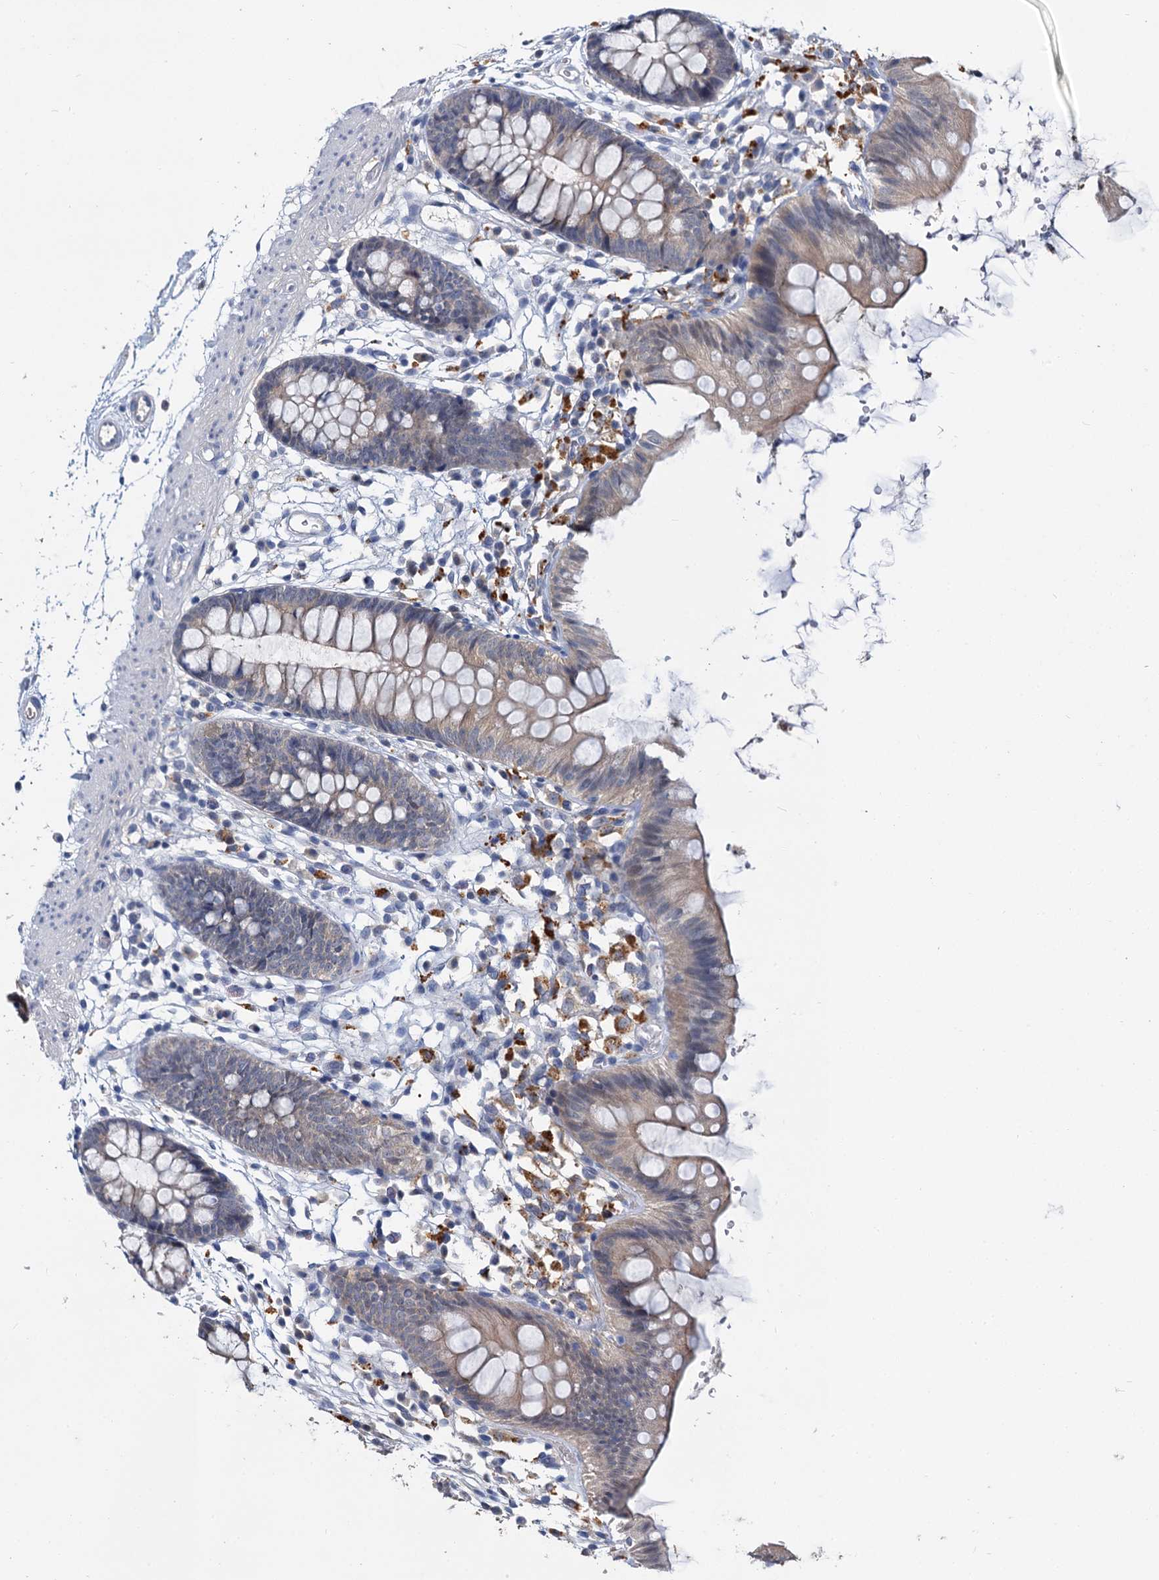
{"staining": {"intensity": "negative", "quantity": "none", "location": "none"}, "tissue": "colon", "cell_type": "Endothelial cells", "image_type": "normal", "snomed": [{"axis": "morphology", "description": "Normal tissue, NOS"}, {"axis": "topography", "description": "Colon"}], "caption": "High power microscopy histopathology image of an immunohistochemistry histopathology image of benign colon, revealing no significant expression in endothelial cells. The staining was performed using DAB to visualize the protein expression in brown, while the nuclei were stained in blue with hematoxylin (Magnification: 20x).", "gene": "ANKRD42", "patient": {"sex": "male", "age": 56}}